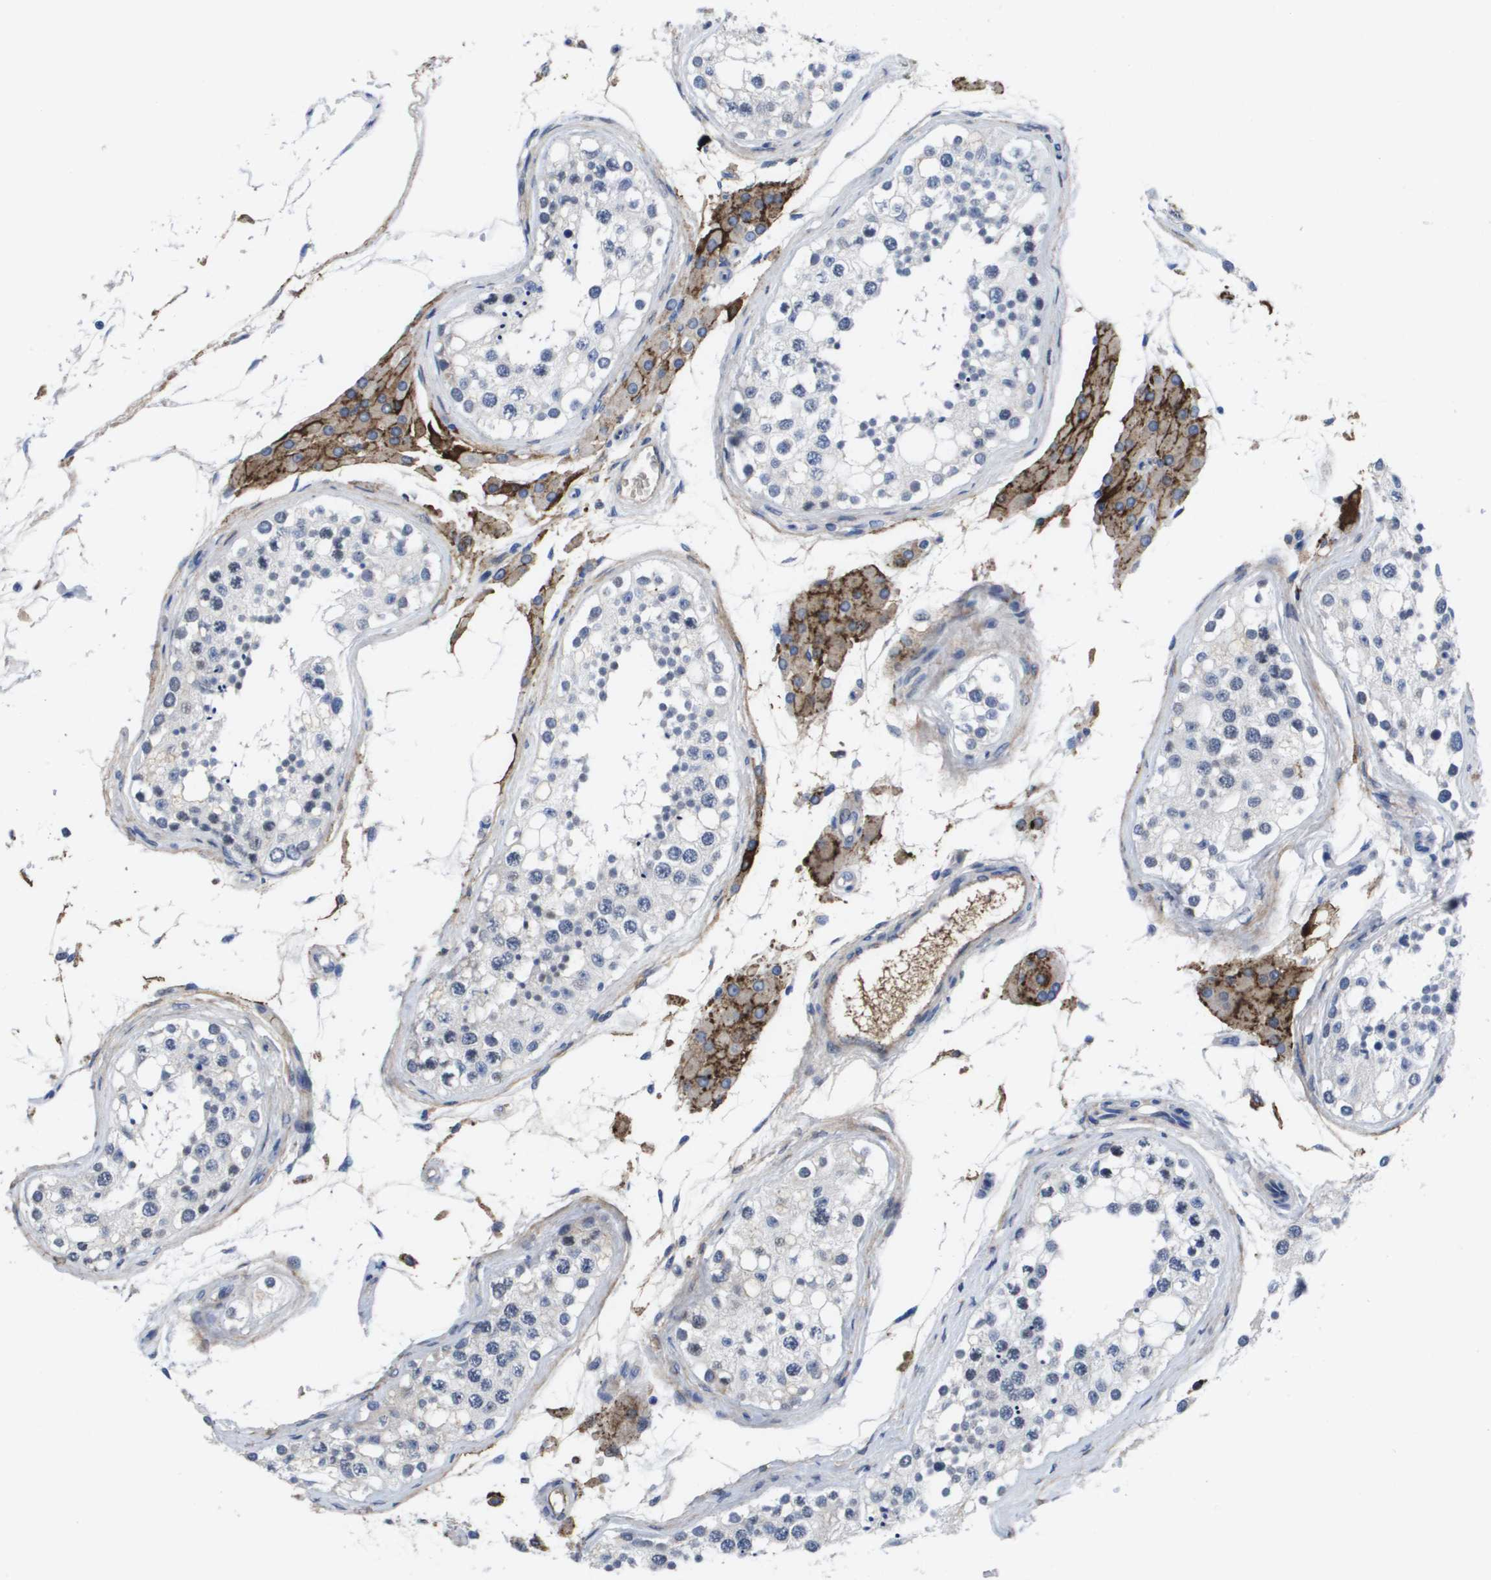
{"staining": {"intensity": "strong", "quantity": "<25%", "location": "nuclear"}, "tissue": "testis", "cell_type": "Cells in seminiferous ducts", "image_type": "normal", "snomed": [{"axis": "morphology", "description": "Normal tissue, NOS"}, {"axis": "topography", "description": "Testis"}], "caption": "Brown immunohistochemical staining in benign human testis shows strong nuclear expression in about <25% of cells in seminiferous ducts. (DAB (3,3'-diaminobenzidine) IHC with brightfield microscopy, high magnification).", "gene": "SERPINC1", "patient": {"sex": "male", "age": 68}}